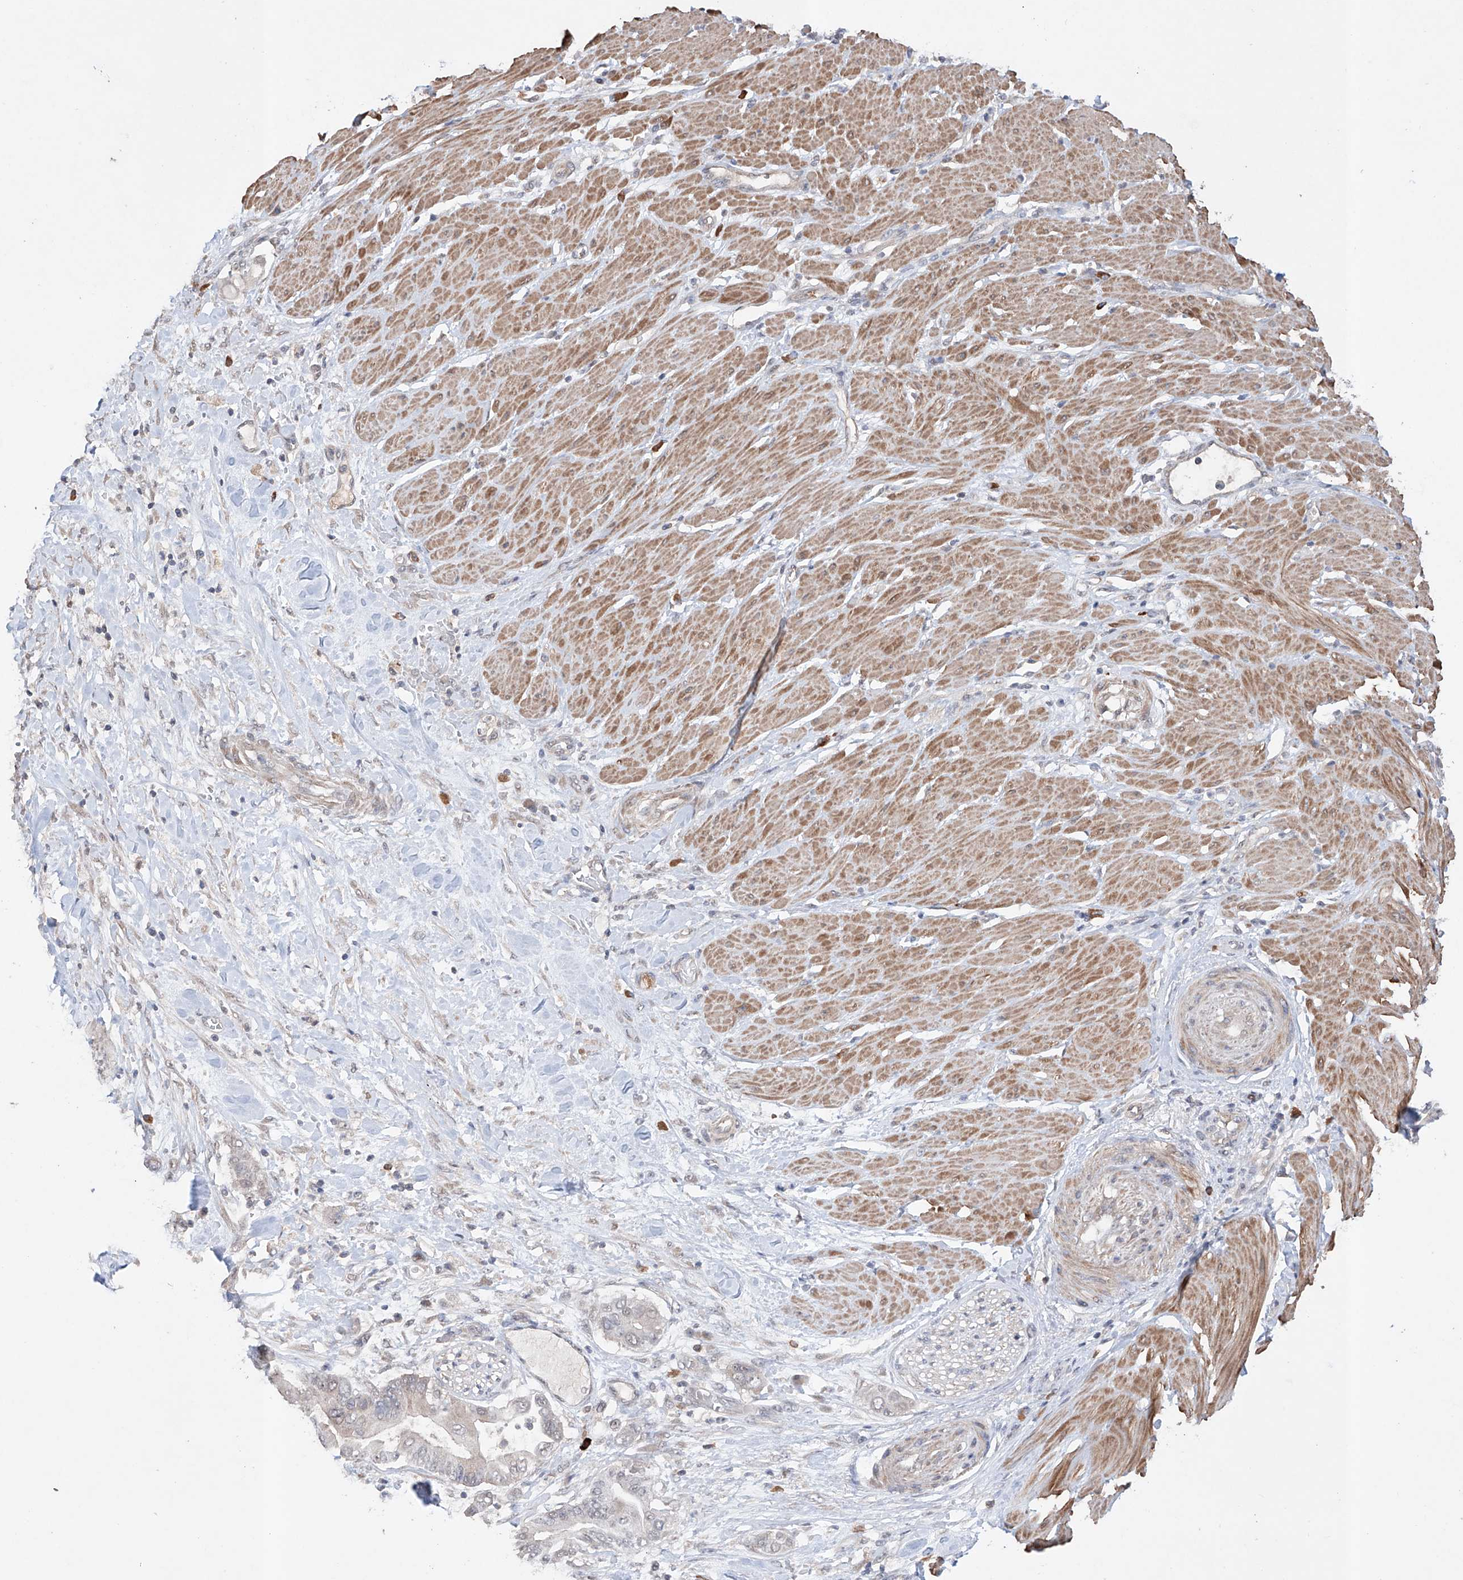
{"staining": {"intensity": "negative", "quantity": "none", "location": "none"}, "tissue": "pancreatic cancer", "cell_type": "Tumor cells", "image_type": "cancer", "snomed": [{"axis": "morphology", "description": "Adenocarcinoma, NOS"}, {"axis": "topography", "description": "Pancreas"}], "caption": "A micrograph of pancreatic adenocarcinoma stained for a protein shows no brown staining in tumor cells.", "gene": "AFG1L", "patient": {"sex": "male", "age": 68}}